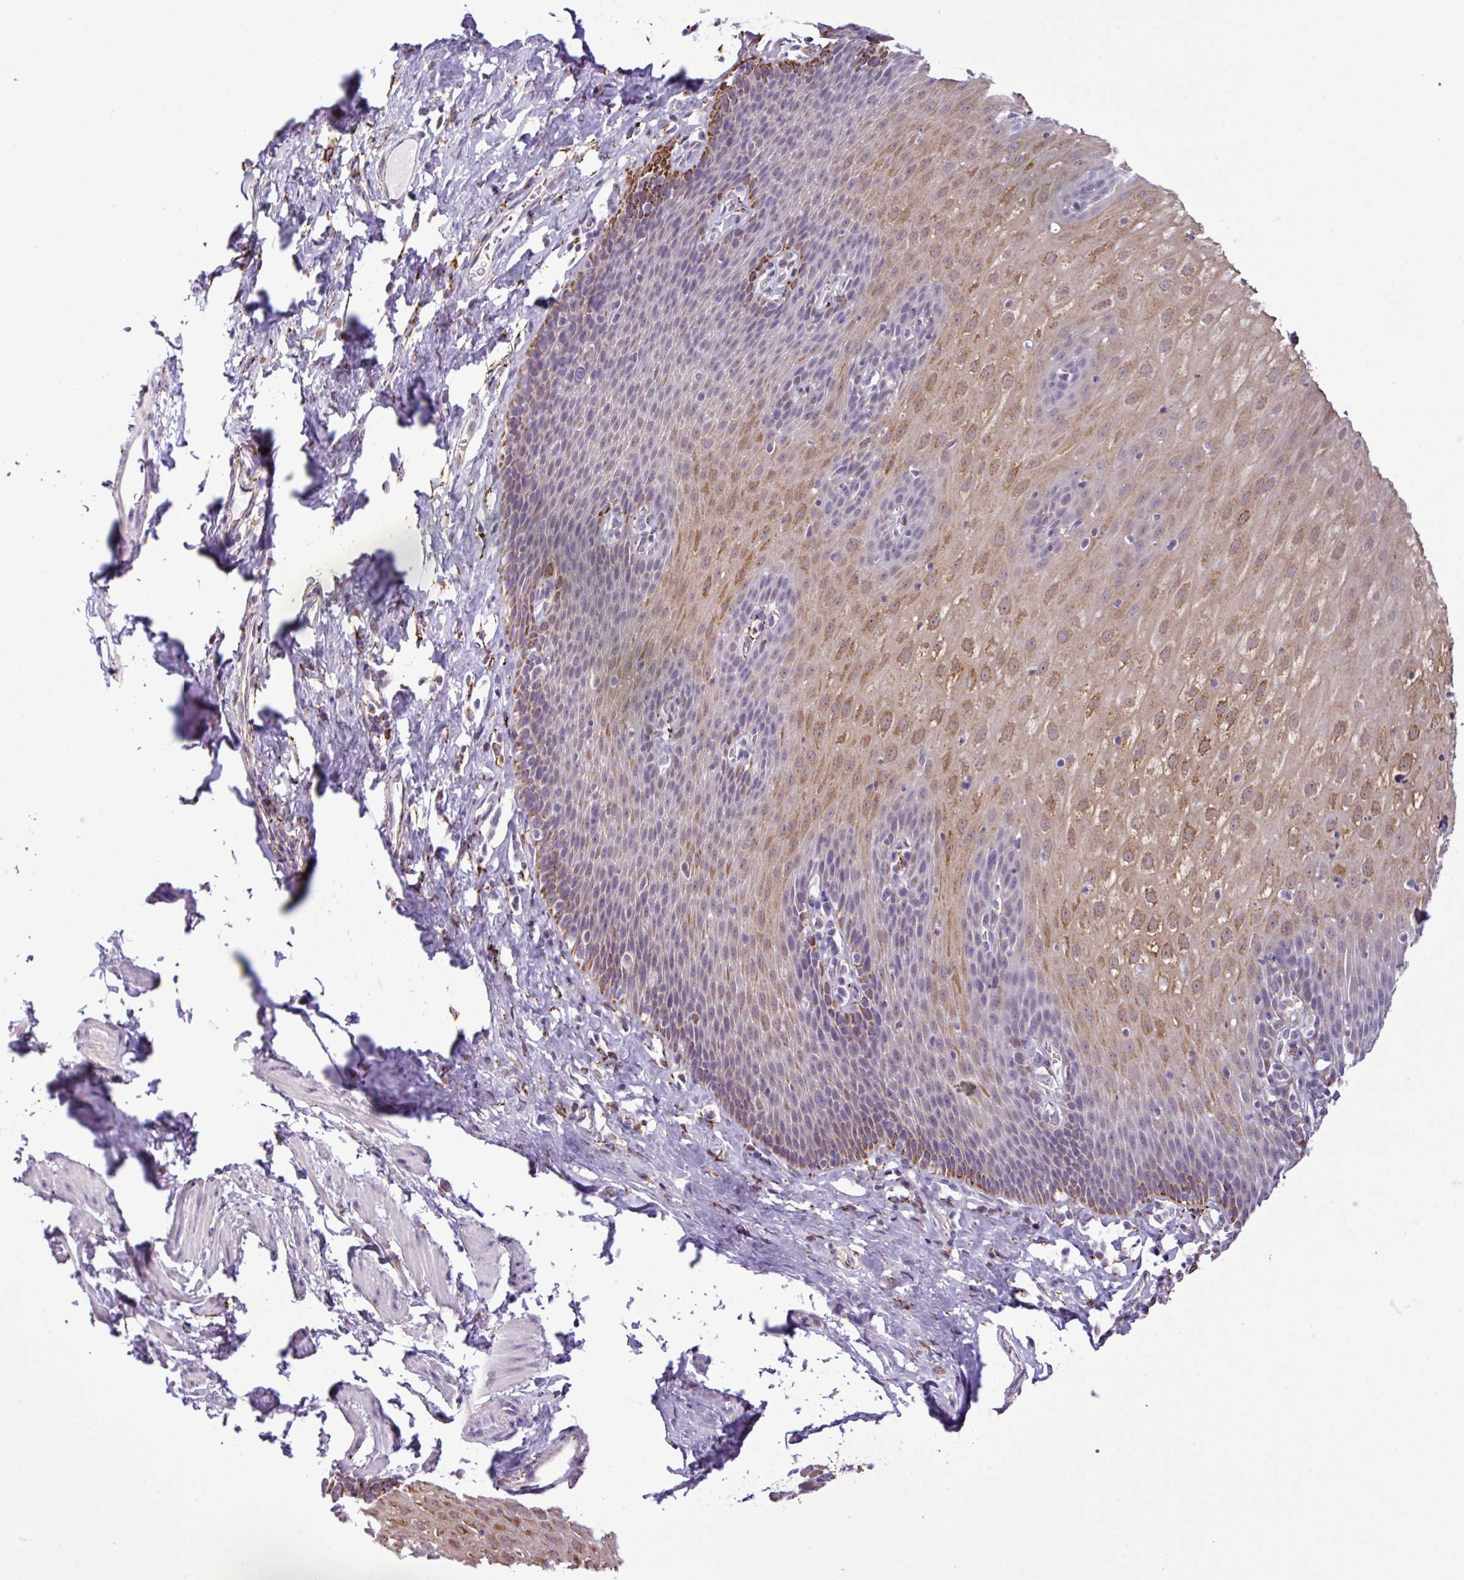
{"staining": {"intensity": "moderate", "quantity": "25%-75%", "location": "cytoplasmic/membranous"}, "tissue": "esophagus", "cell_type": "Squamous epithelial cells", "image_type": "normal", "snomed": [{"axis": "morphology", "description": "Normal tissue, NOS"}, {"axis": "topography", "description": "Esophagus"}], "caption": "A brown stain labels moderate cytoplasmic/membranous staining of a protein in squamous epithelial cells of unremarkable esophagus.", "gene": "SGPP1", "patient": {"sex": "female", "age": 61}}